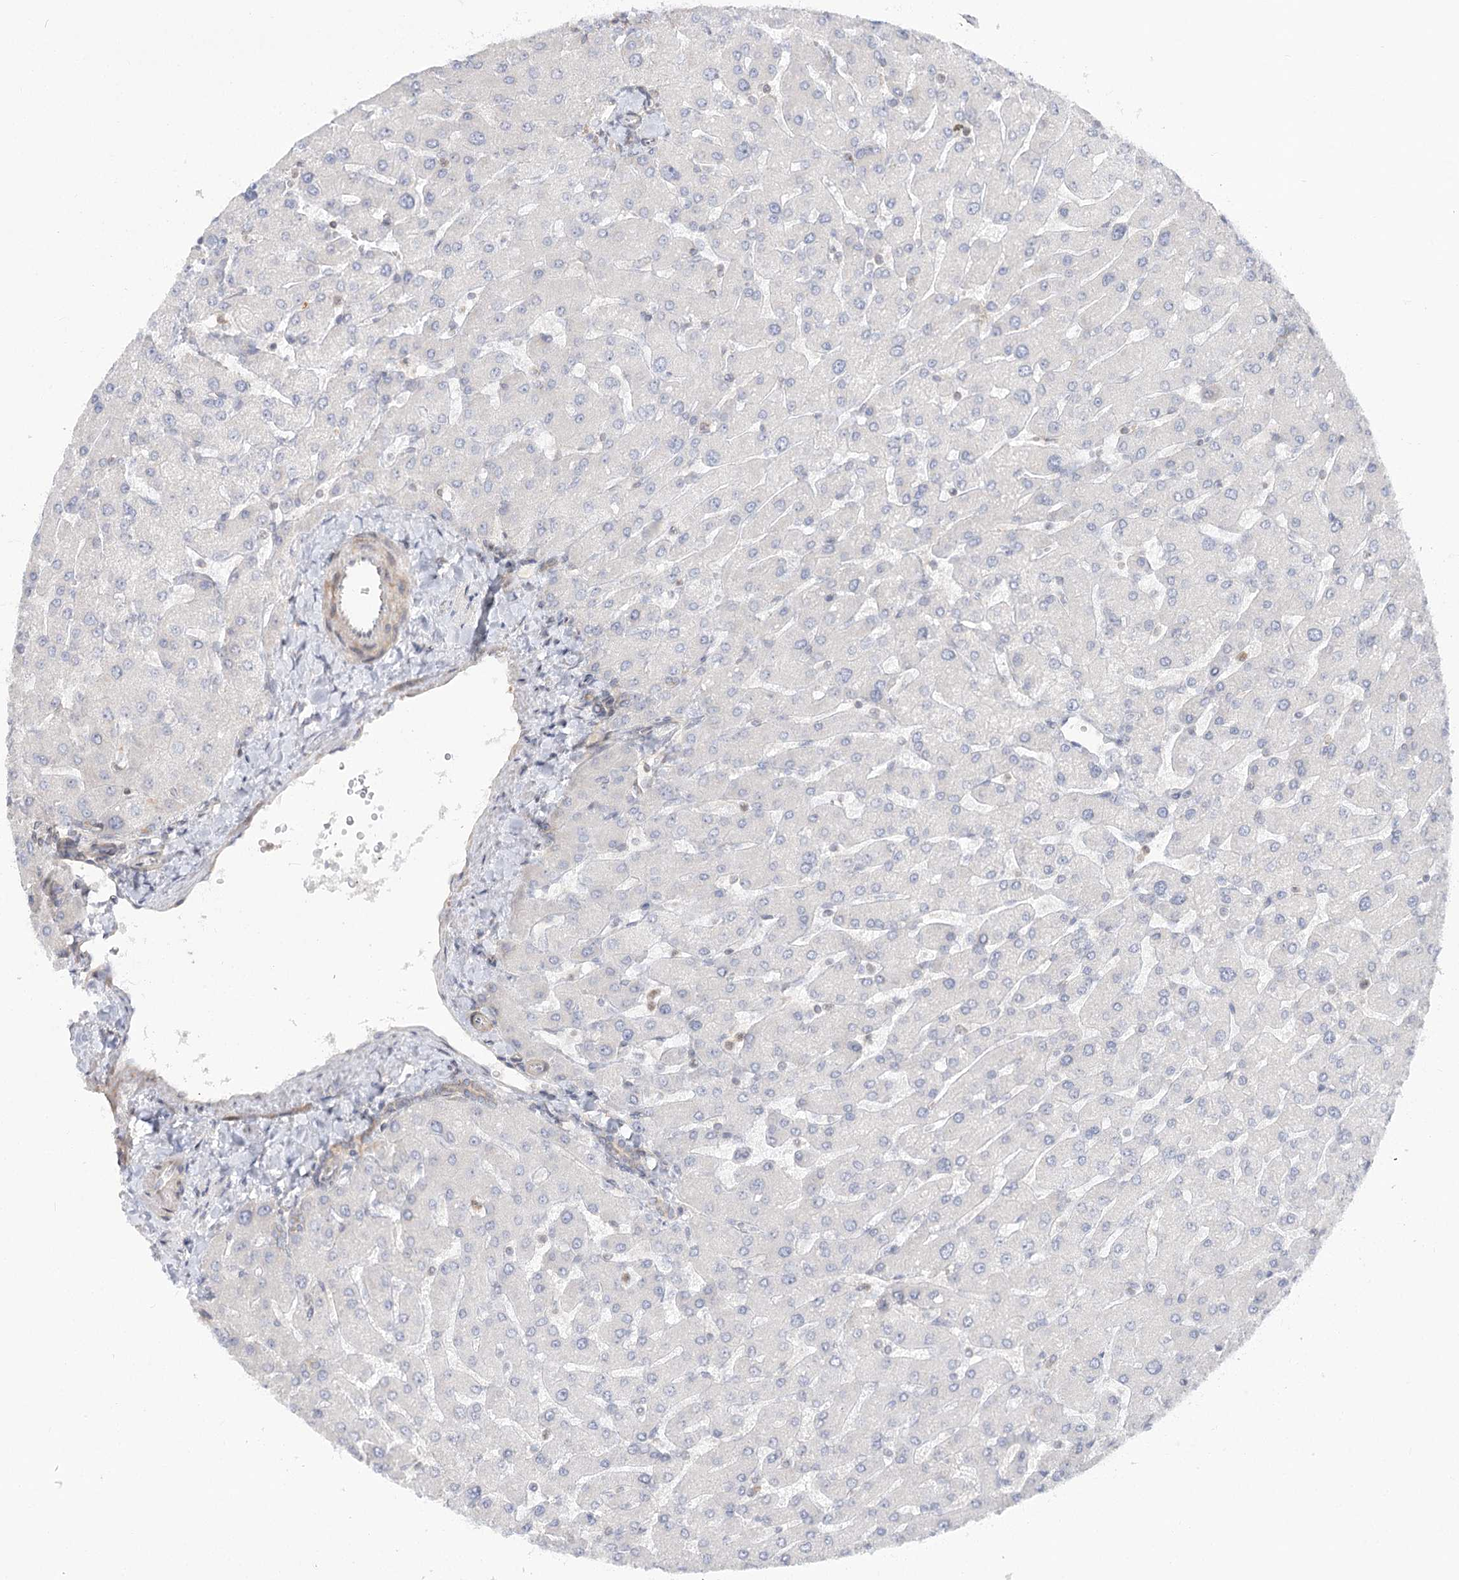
{"staining": {"intensity": "negative", "quantity": "none", "location": "none"}, "tissue": "liver", "cell_type": "Cholangiocytes", "image_type": "normal", "snomed": [{"axis": "morphology", "description": "Normal tissue, NOS"}, {"axis": "topography", "description": "Liver"}], "caption": "Photomicrograph shows no protein expression in cholangiocytes of benign liver.", "gene": "MTMR3", "patient": {"sex": "male", "age": 55}}